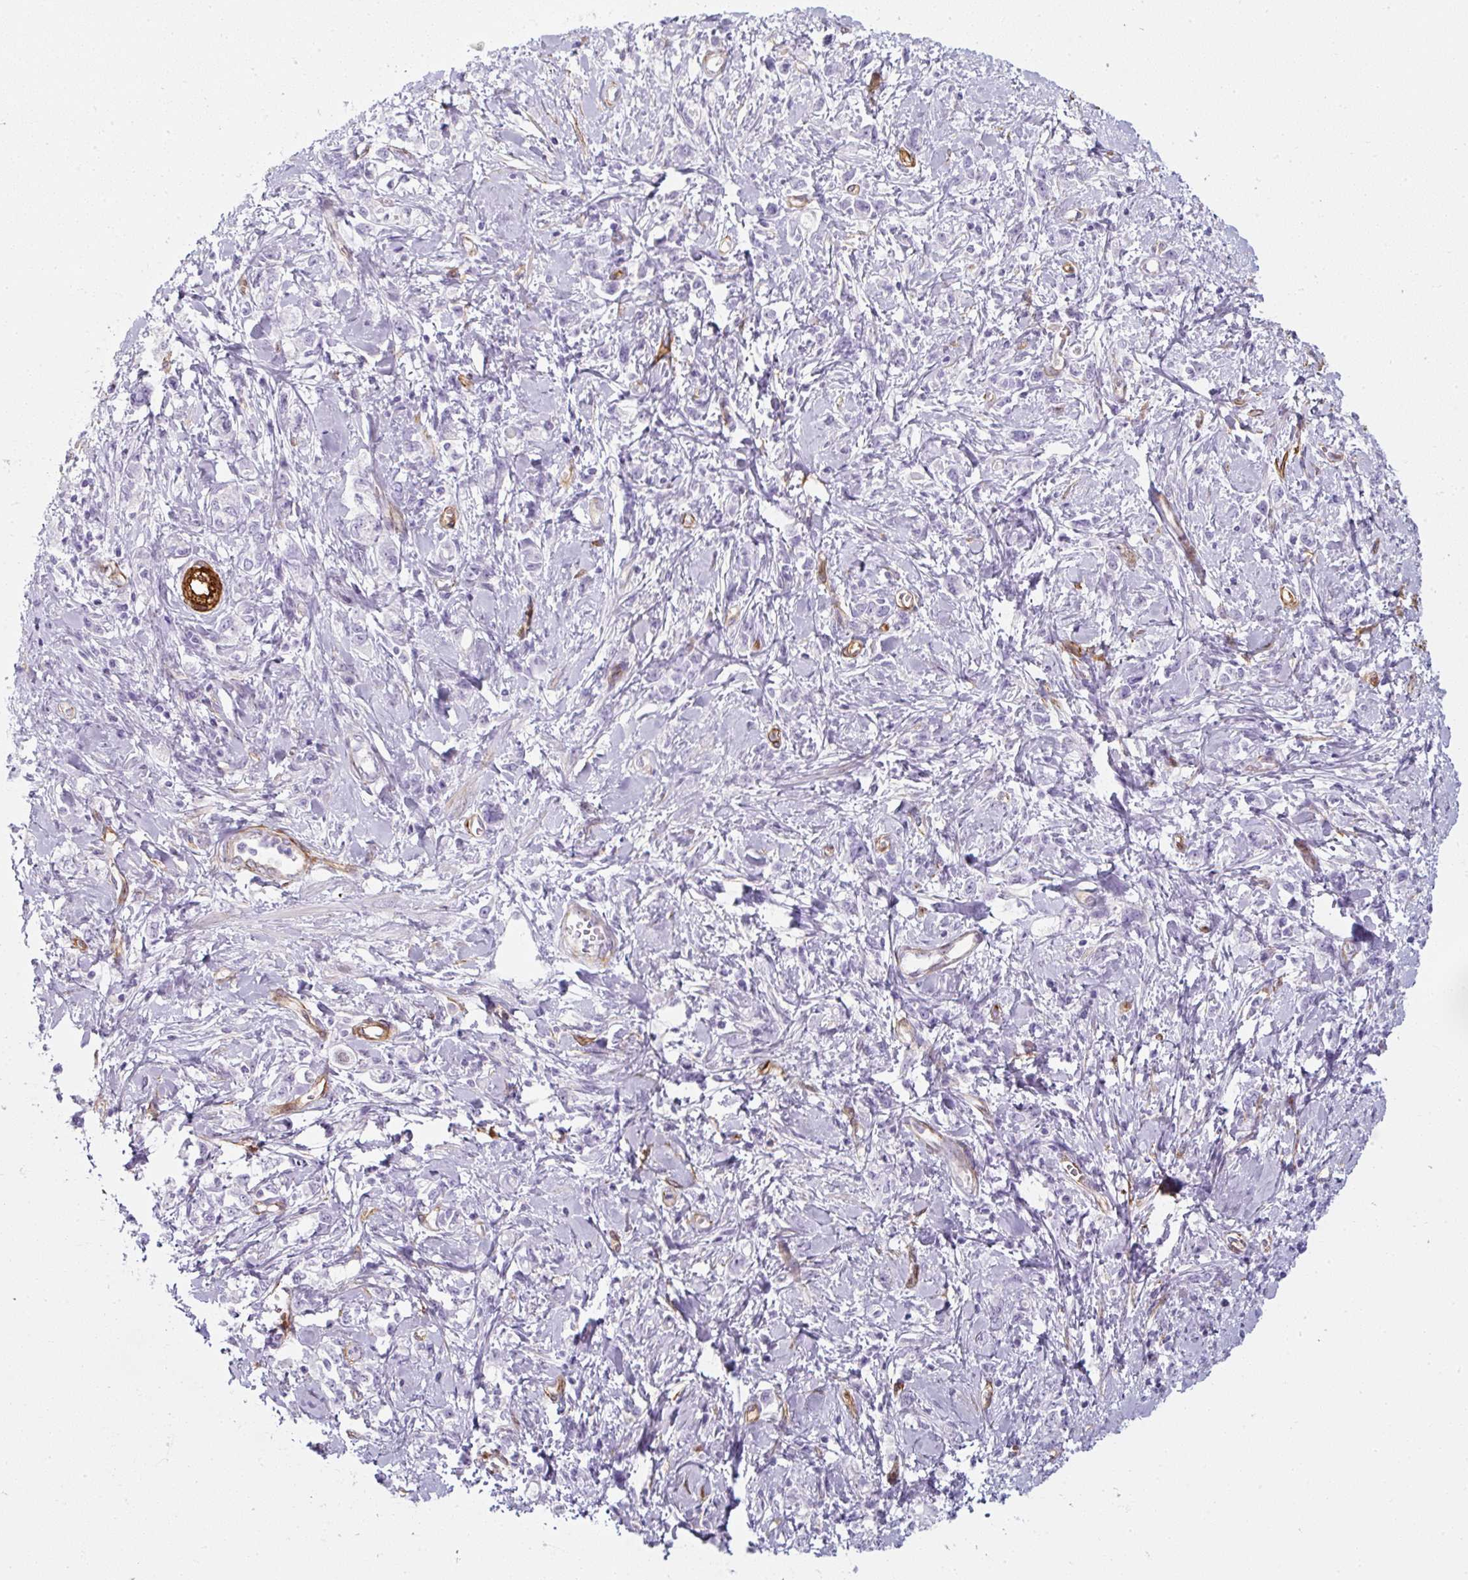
{"staining": {"intensity": "negative", "quantity": "none", "location": "none"}, "tissue": "stomach cancer", "cell_type": "Tumor cells", "image_type": "cancer", "snomed": [{"axis": "morphology", "description": "Adenocarcinoma, NOS"}, {"axis": "topography", "description": "Stomach"}], "caption": "The immunohistochemistry (IHC) micrograph has no significant expression in tumor cells of adenocarcinoma (stomach) tissue.", "gene": "CAVIN3", "patient": {"sex": "female", "age": 76}}